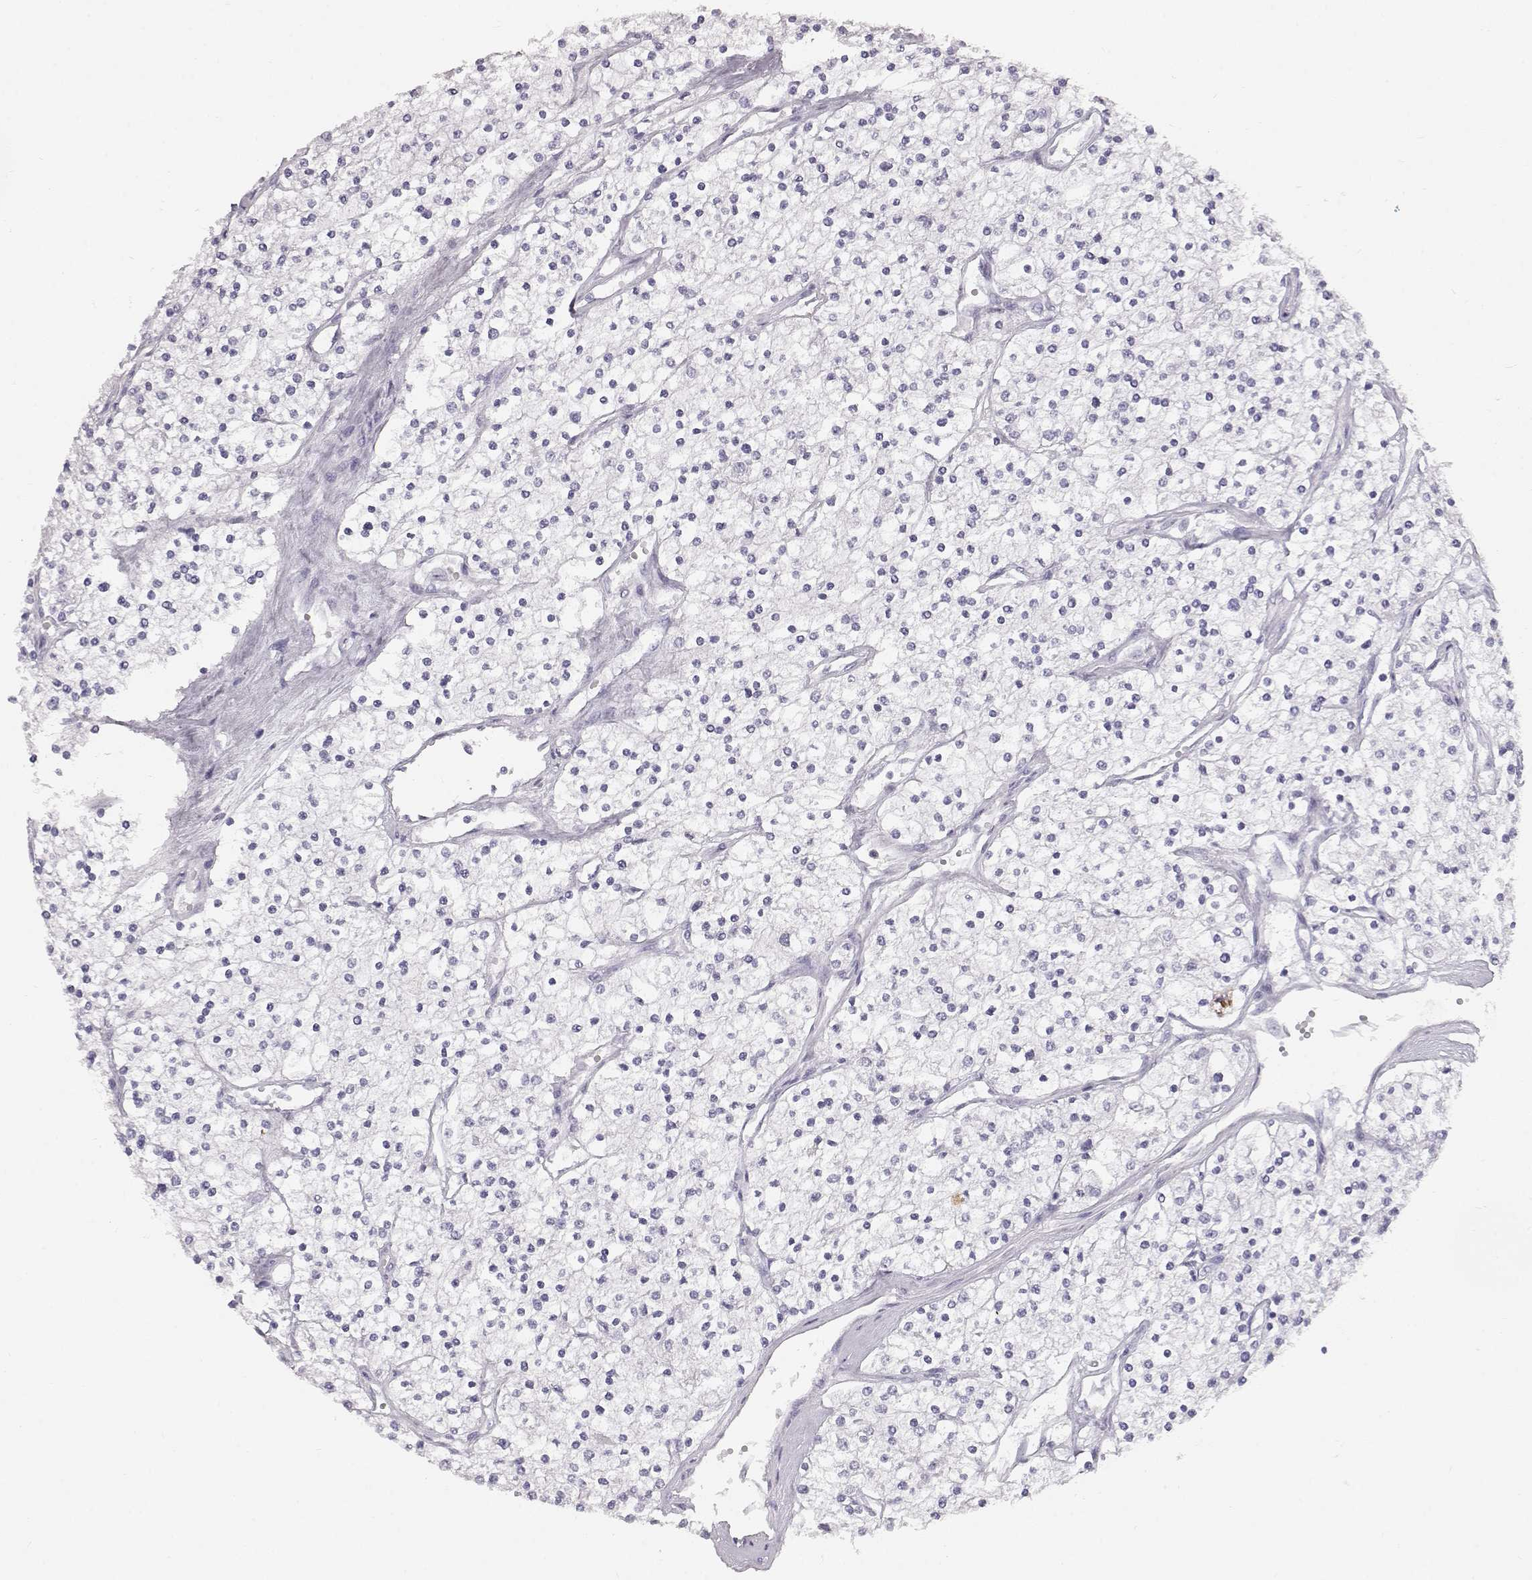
{"staining": {"intensity": "negative", "quantity": "none", "location": "none"}, "tissue": "renal cancer", "cell_type": "Tumor cells", "image_type": "cancer", "snomed": [{"axis": "morphology", "description": "Adenocarcinoma, NOS"}, {"axis": "topography", "description": "Kidney"}], "caption": "An immunohistochemistry image of renal cancer (adenocarcinoma) is shown. There is no staining in tumor cells of renal cancer (adenocarcinoma).", "gene": "KRTAP16-1", "patient": {"sex": "male", "age": 80}}